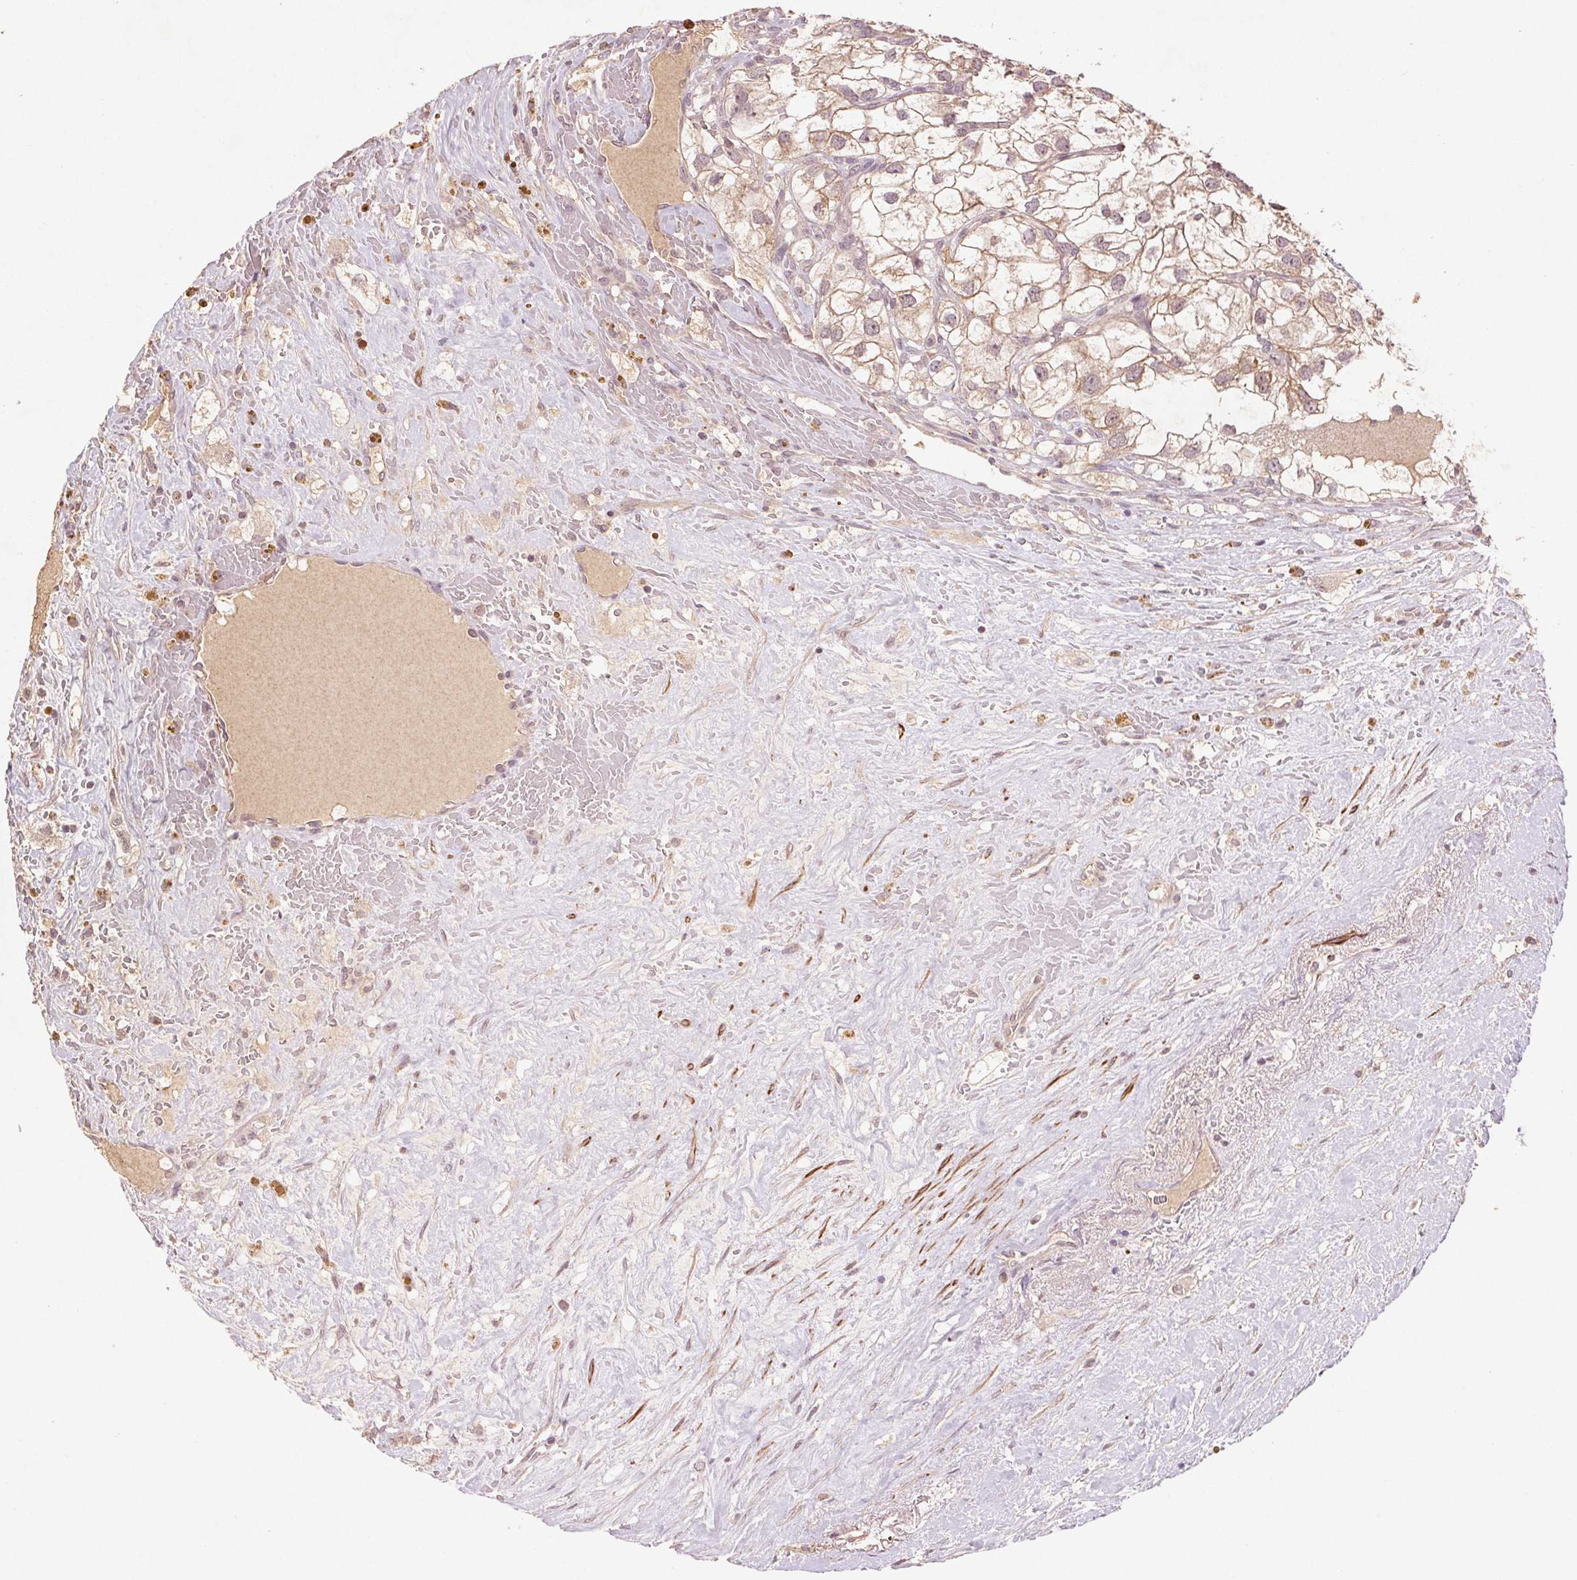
{"staining": {"intensity": "weak", "quantity": ">75%", "location": "cytoplasmic/membranous"}, "tissue": "renal cancer", "cell_type": "Tumor cells", "image_type": "cancer", "snomed": [{"axis": "morphology", "description": "Adenocarcinoma, NOS"}, {"axis": "topography", "description": "Kidney"}], "caption": "The micrograph shows staining of renal cancer (adenocarcinoma), revealing weak cytoplasmic/membranous protein staining (brown color) within tumor cells.", "gene": "SMLR1", "patient": {"sex": "male", "age": 59}}